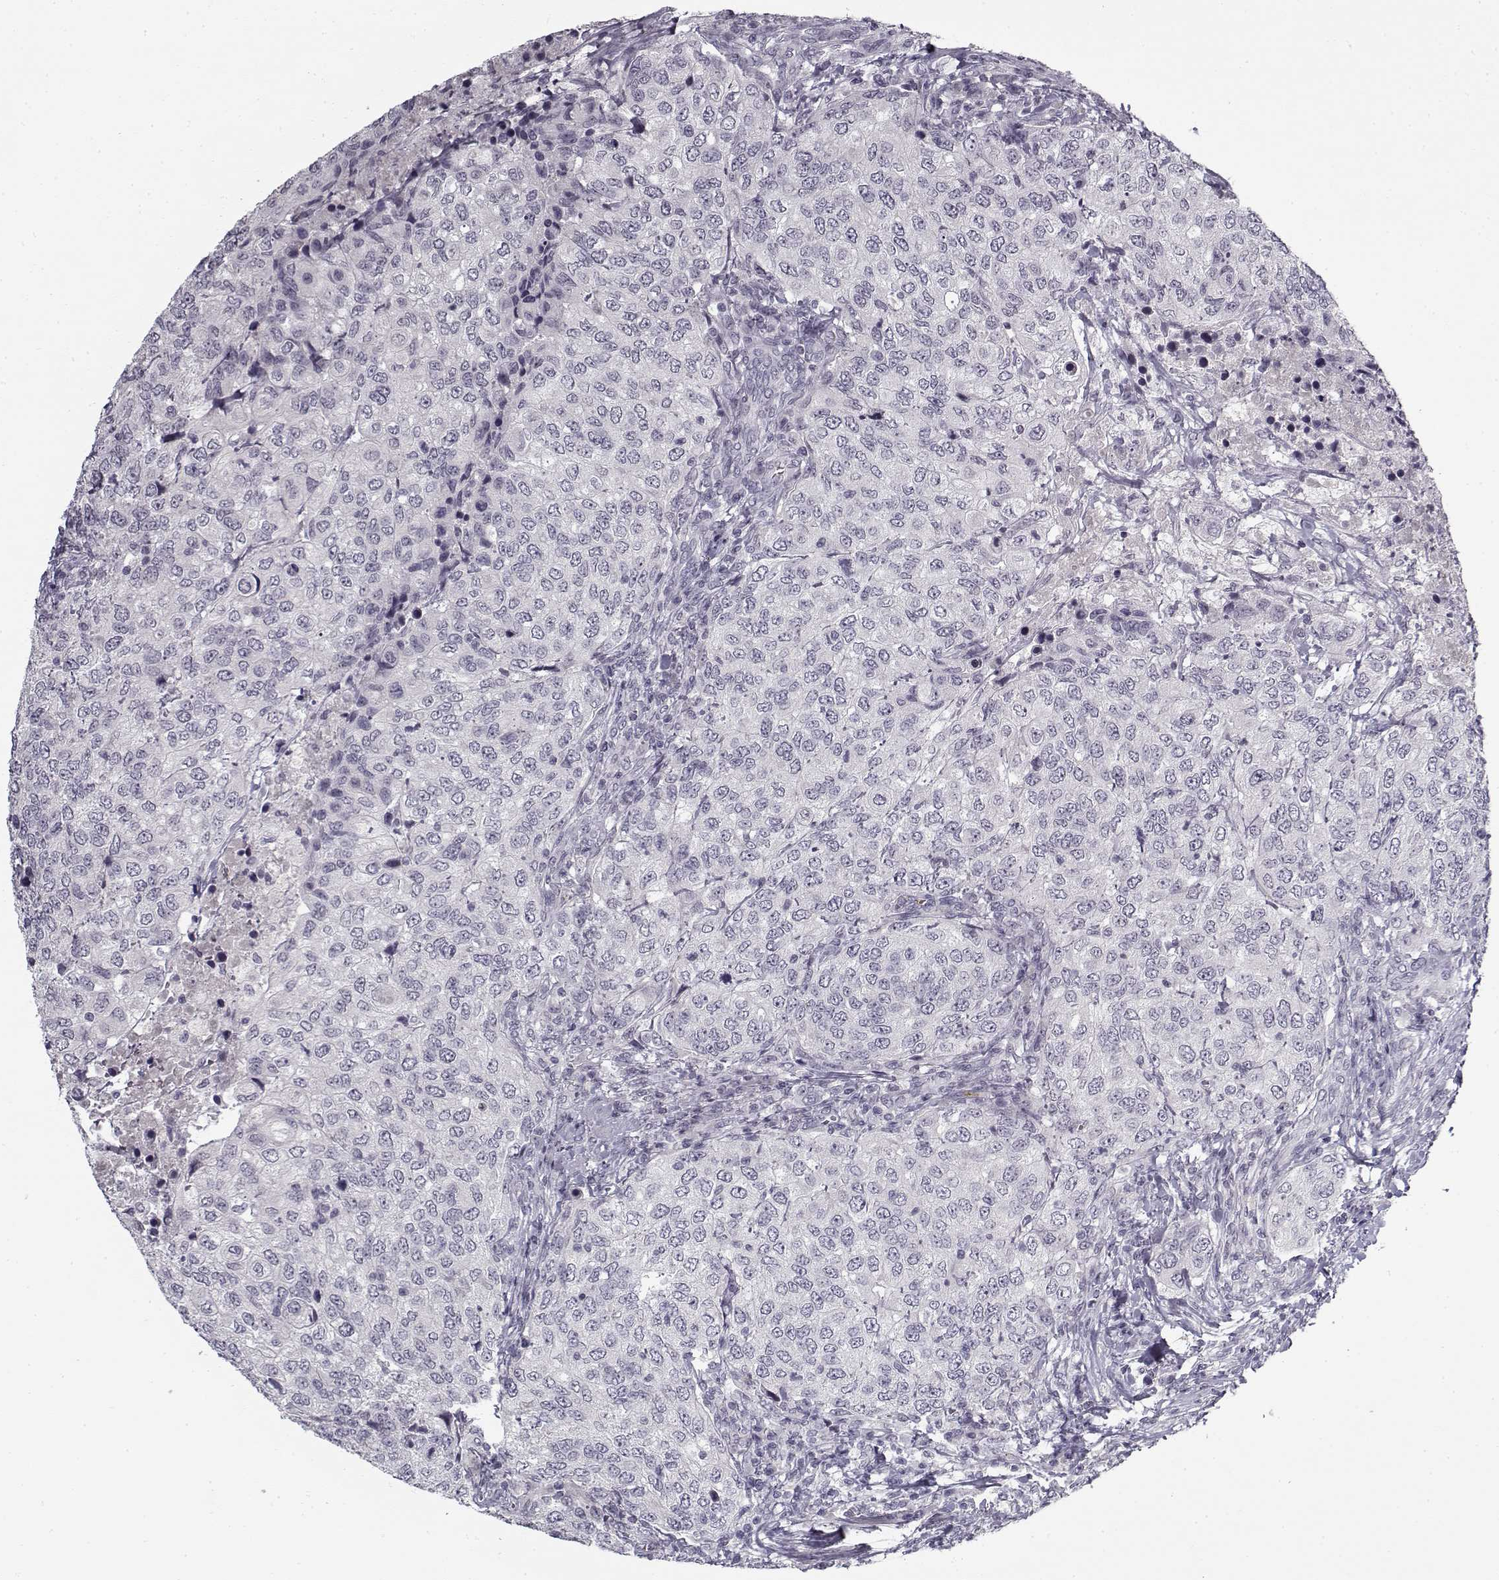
{"staining": {"intensity": "negative", "quantity": "none", "location": "none"}, "tissue": "urothelial cancer", "cell_type": "Tumor cells", "image_type": "cancer", "snomed": [{"axis": "morphology", "description": "Urothelial carcinoma, High grade"}, {"axis": "topography", "description": "Urinary bladder"}], "caption": "Immunohistochemistry micrograph of neoplastic tissue: human urothelial carcinoma (high-grade) stained with DAB (3,3'-diaminobenzidine) demonstrates no significant protein positivity in tumor cells.", "gene": "SNCA", "patient": {"sex": "female", "age": 78}}